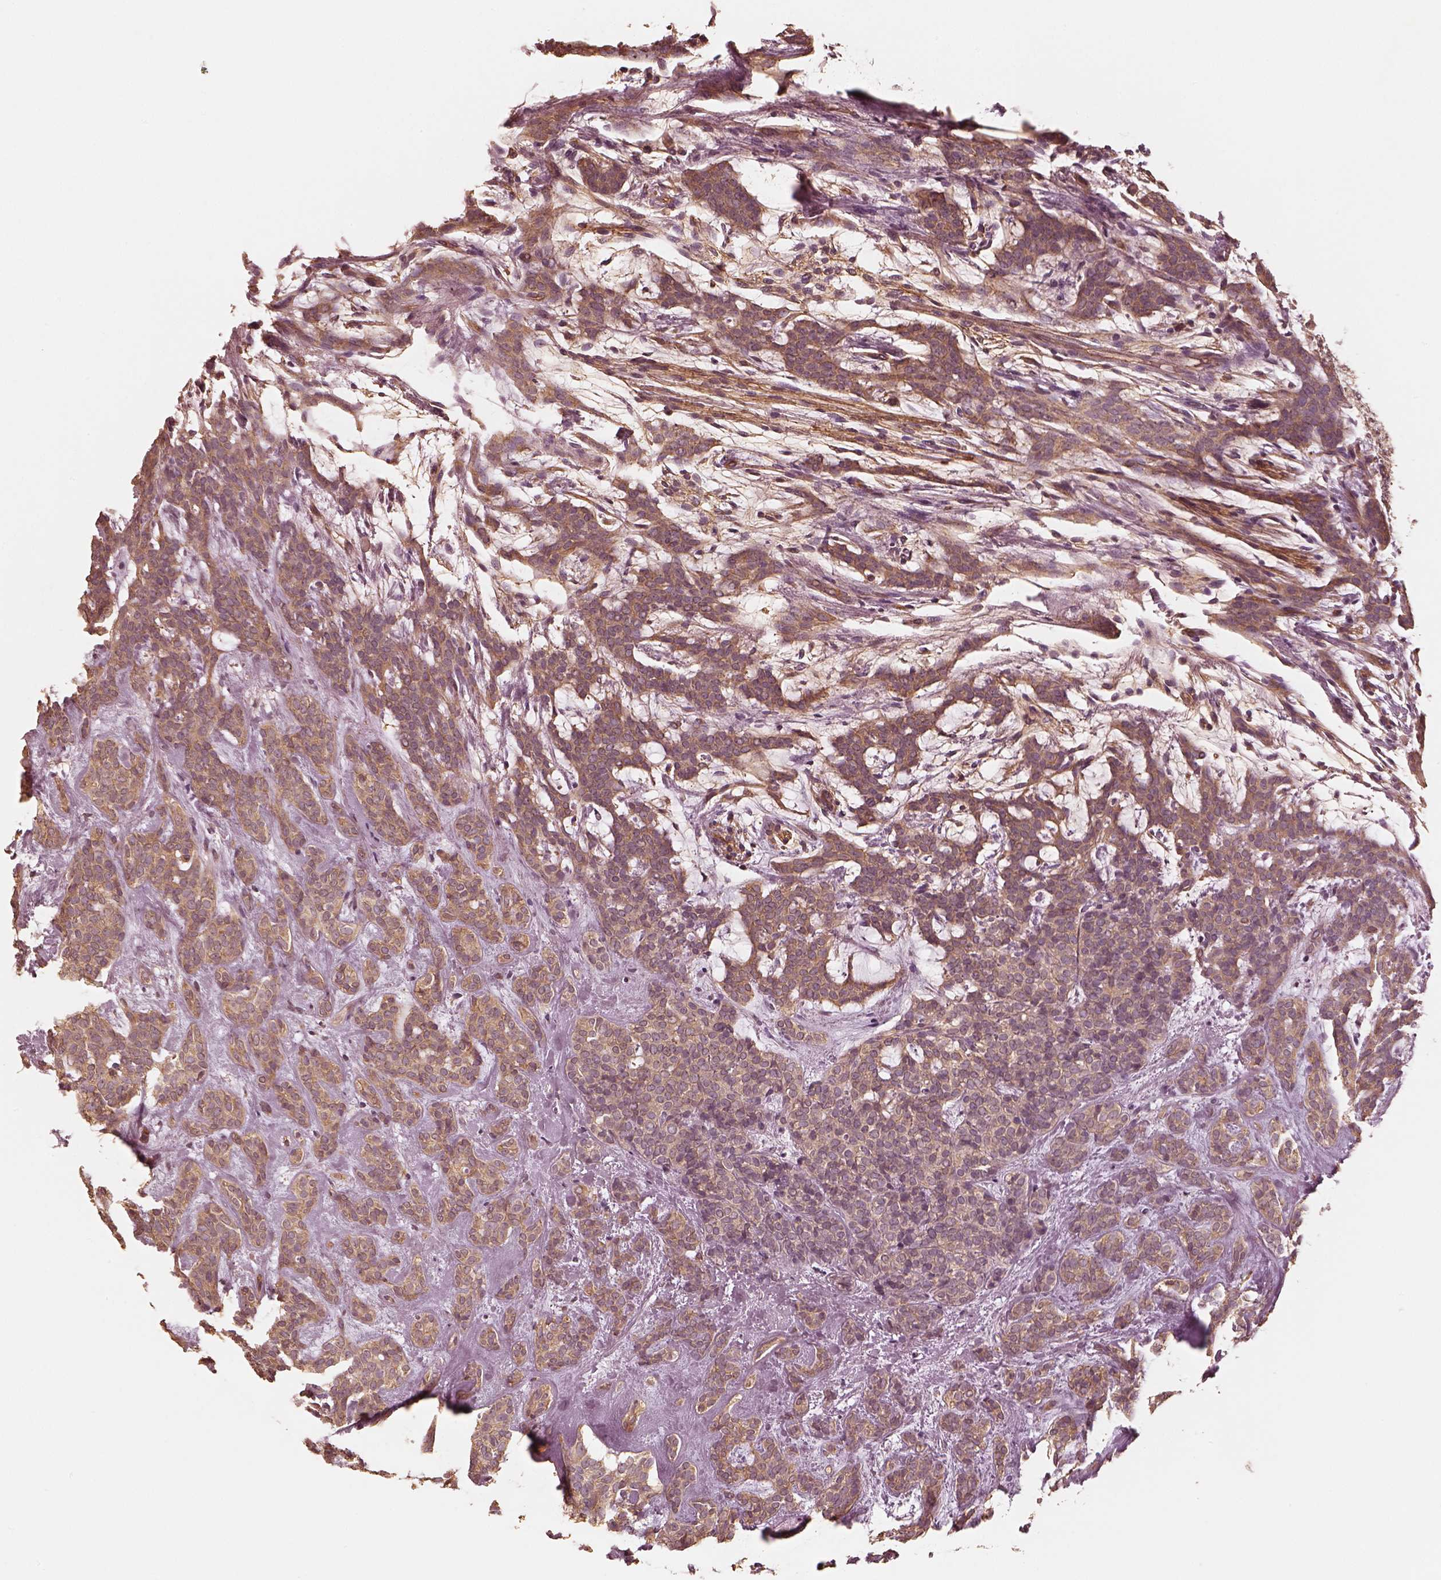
{"staining": {"intensity": "moderate", "quantity": ">75%", "location": "cytoplasmic/membranous"}, "tissue": "head and neck cancer", "cell_type": "Tumor cells", "image_type": "cancer", "snomed": [{"axis": "morphology", "description": "Adenocarcinoma, NOS"}, {"axis": "topography", "description": "Head-Neck"}], "caption": "Head and neck cancer tissue exhibits moderate cytoplasmic/membranous expression in about >75% of tumor cells (Brightfield microscopy of DAB IHC at high magnification).", "gene": "WDR7", "patient": {"sex": "female", "age": 57}}